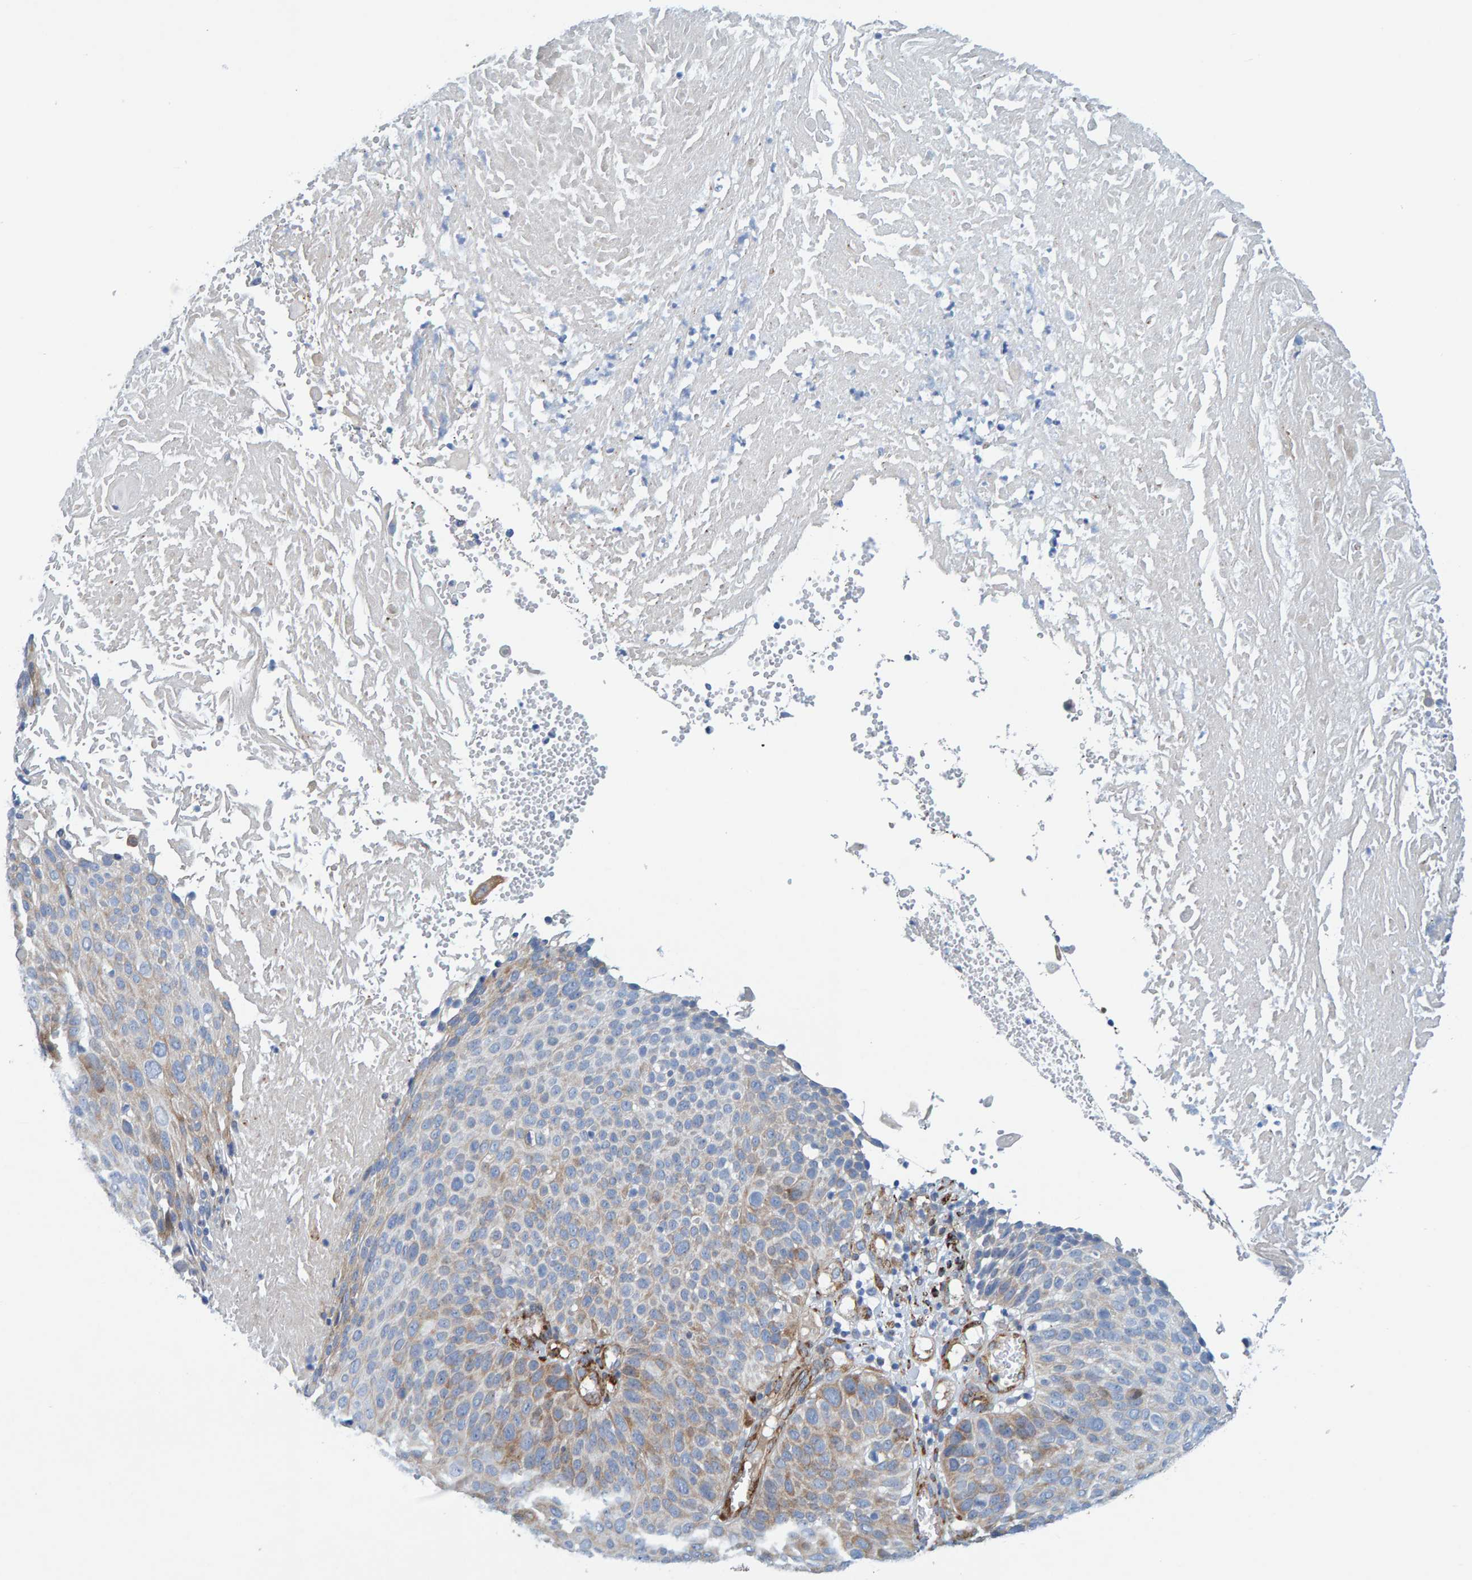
{"staining": {"intensity": "moderate", "quantity": "<25%", "location": "cytoplasmic/membranous"}, "tissue": "cervical cancer", "cell_type": "Tumor cells", "image_type": "cancer", "snomed": [{"axis": "morphology", "description": "Squamous cell carcinoma, NOS"}, {"axis": "topography", "description": "Cervix"}], "caption": "A histopathology image of human cervical squamous cell carcinoma stained for a protein demonstrates moderate cytoplasmic/membranous brown staining in tumor cells.", "gene": "MMP16", "patient": {"sex": "female", "age": 74}}